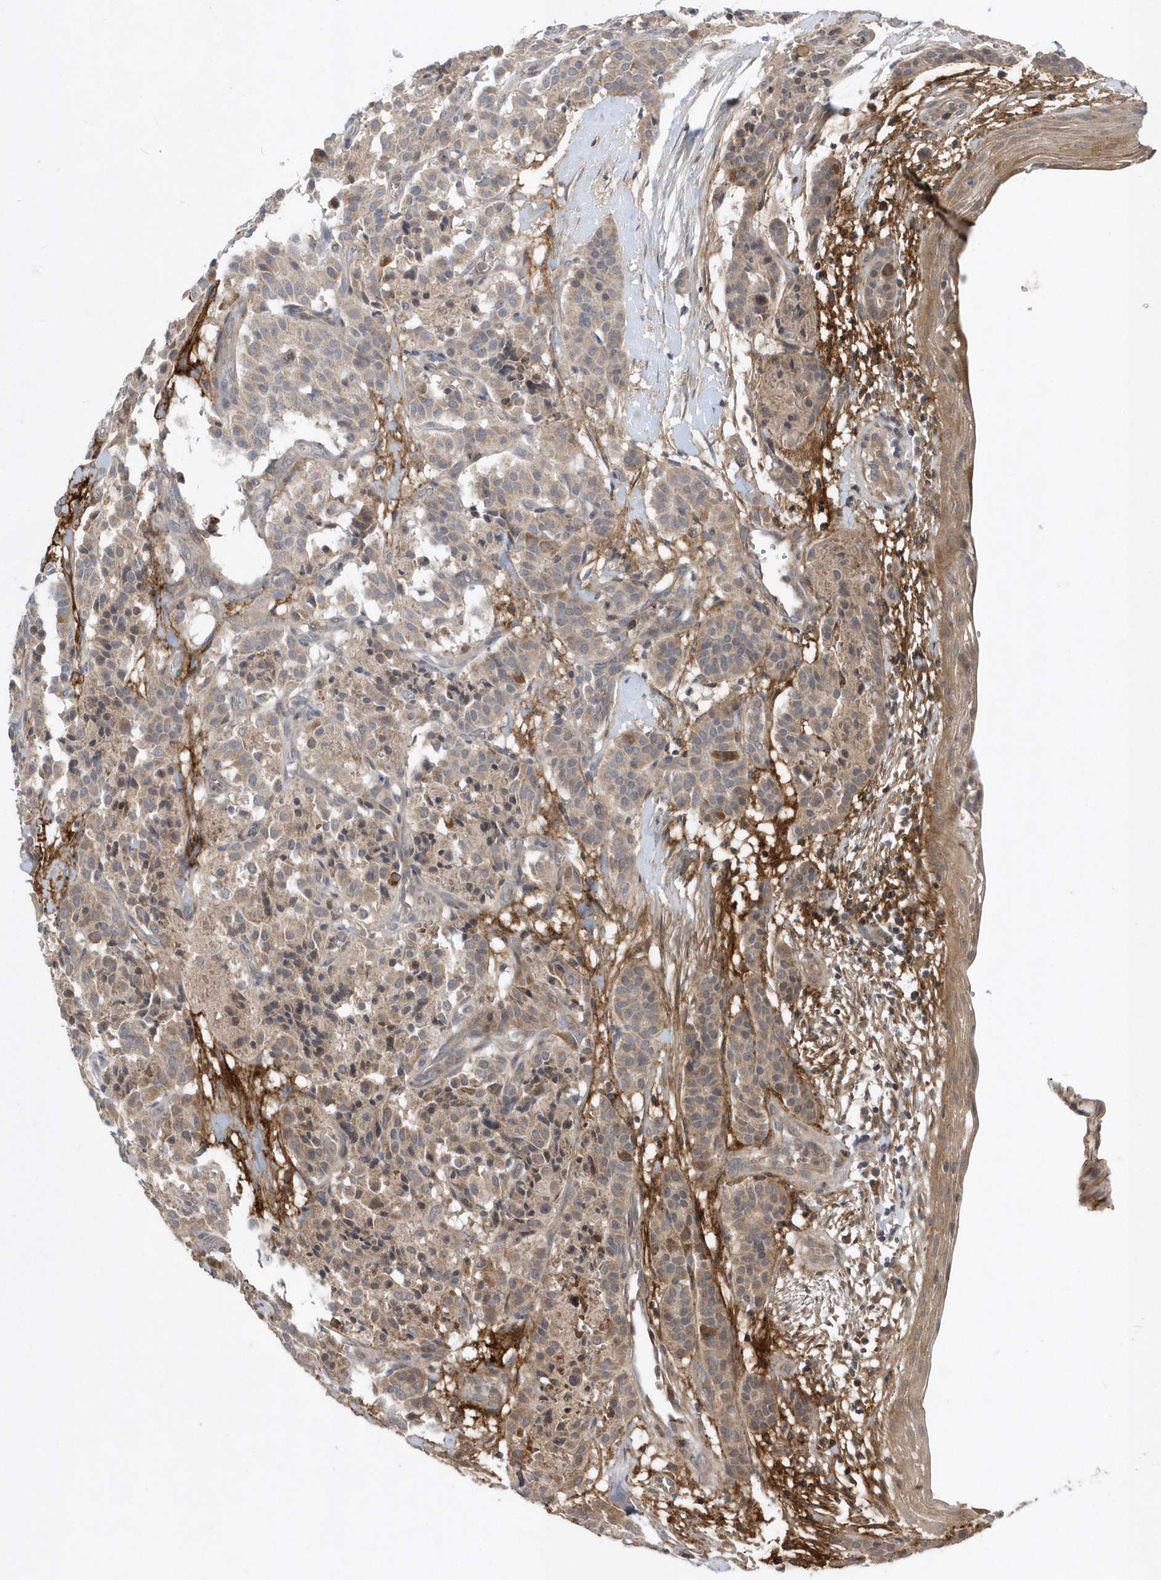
{"staining": {"intensity": "weak", "quantity": "25%-75%", "location": "cytoplasmic/membranous"}, "tissue": "carcinoid", "cell_type": "Tumor cells", "image_type": "cancer", "snomed": [{"axis": "morphology", "description": "Carcinoid, malignant, NOS"}, {"axis": "topography", "description": "Lung"}], "caption": "Immunohistochemical staining of human carcinoid (malignant) reveals low levels of weak cytoplasmic/membranous protein expression in about 25%-75% of tumor cells.", "gene": "HMGCS1", "patient": {"sex": "male", "age": 30}}